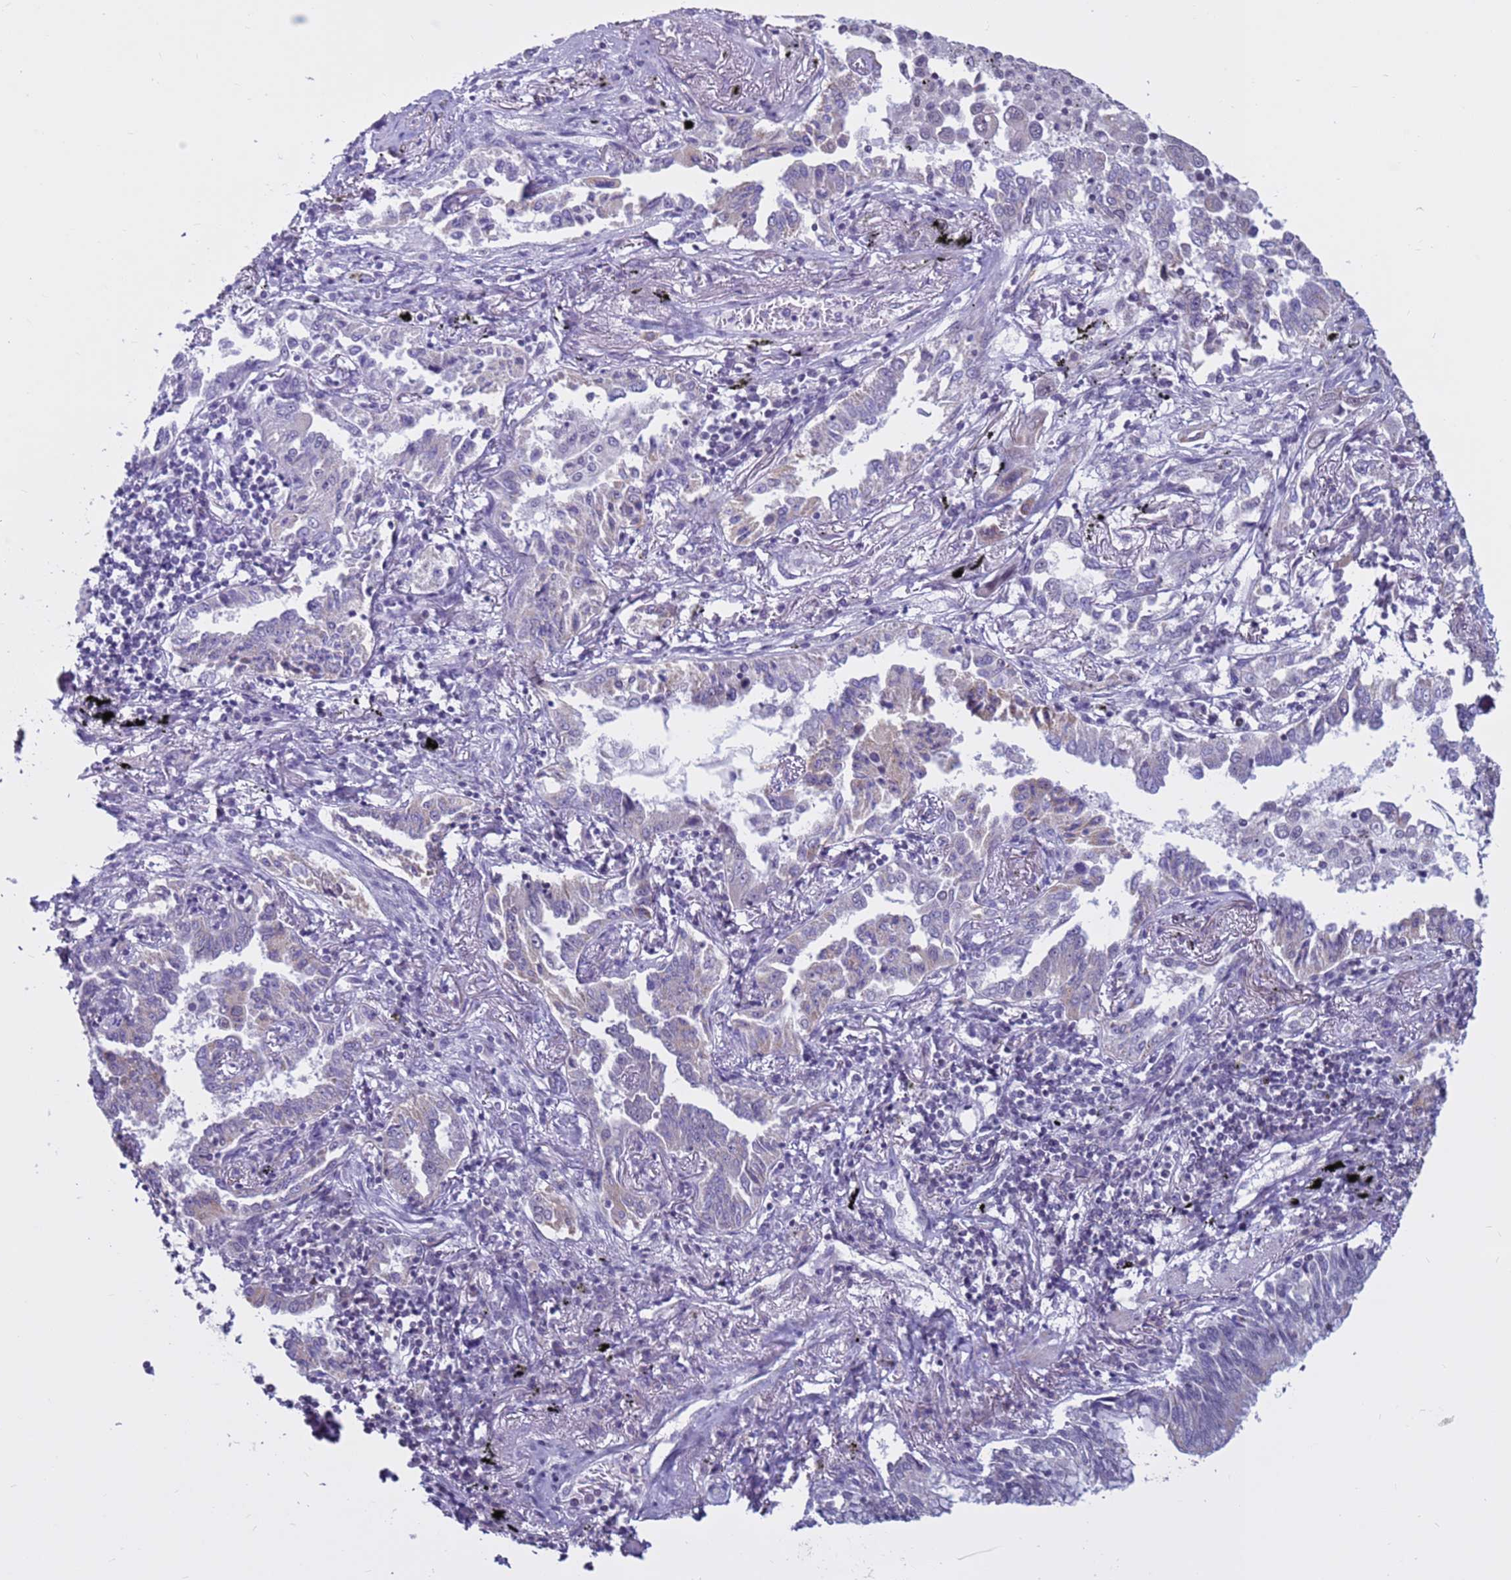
{"staining": {"intensity": "negative", "quantity": "none", "location": "none"}, "tissue": "lung cancer", "cell_type": "Tumor cells", "image_type": "cancer", "snomed": [{"axis": "morphology", "description": "Adenocarcinoma, NOS"}, {"axis": "topography", "description": "Lung"}], "caption": "Protein analysis of lung cancer (adenocarcinoma) exhibits no significant positivity in tumor cells.", "gene": "CDK2AP2", "patient": {"sex": "male", "age": 67}}